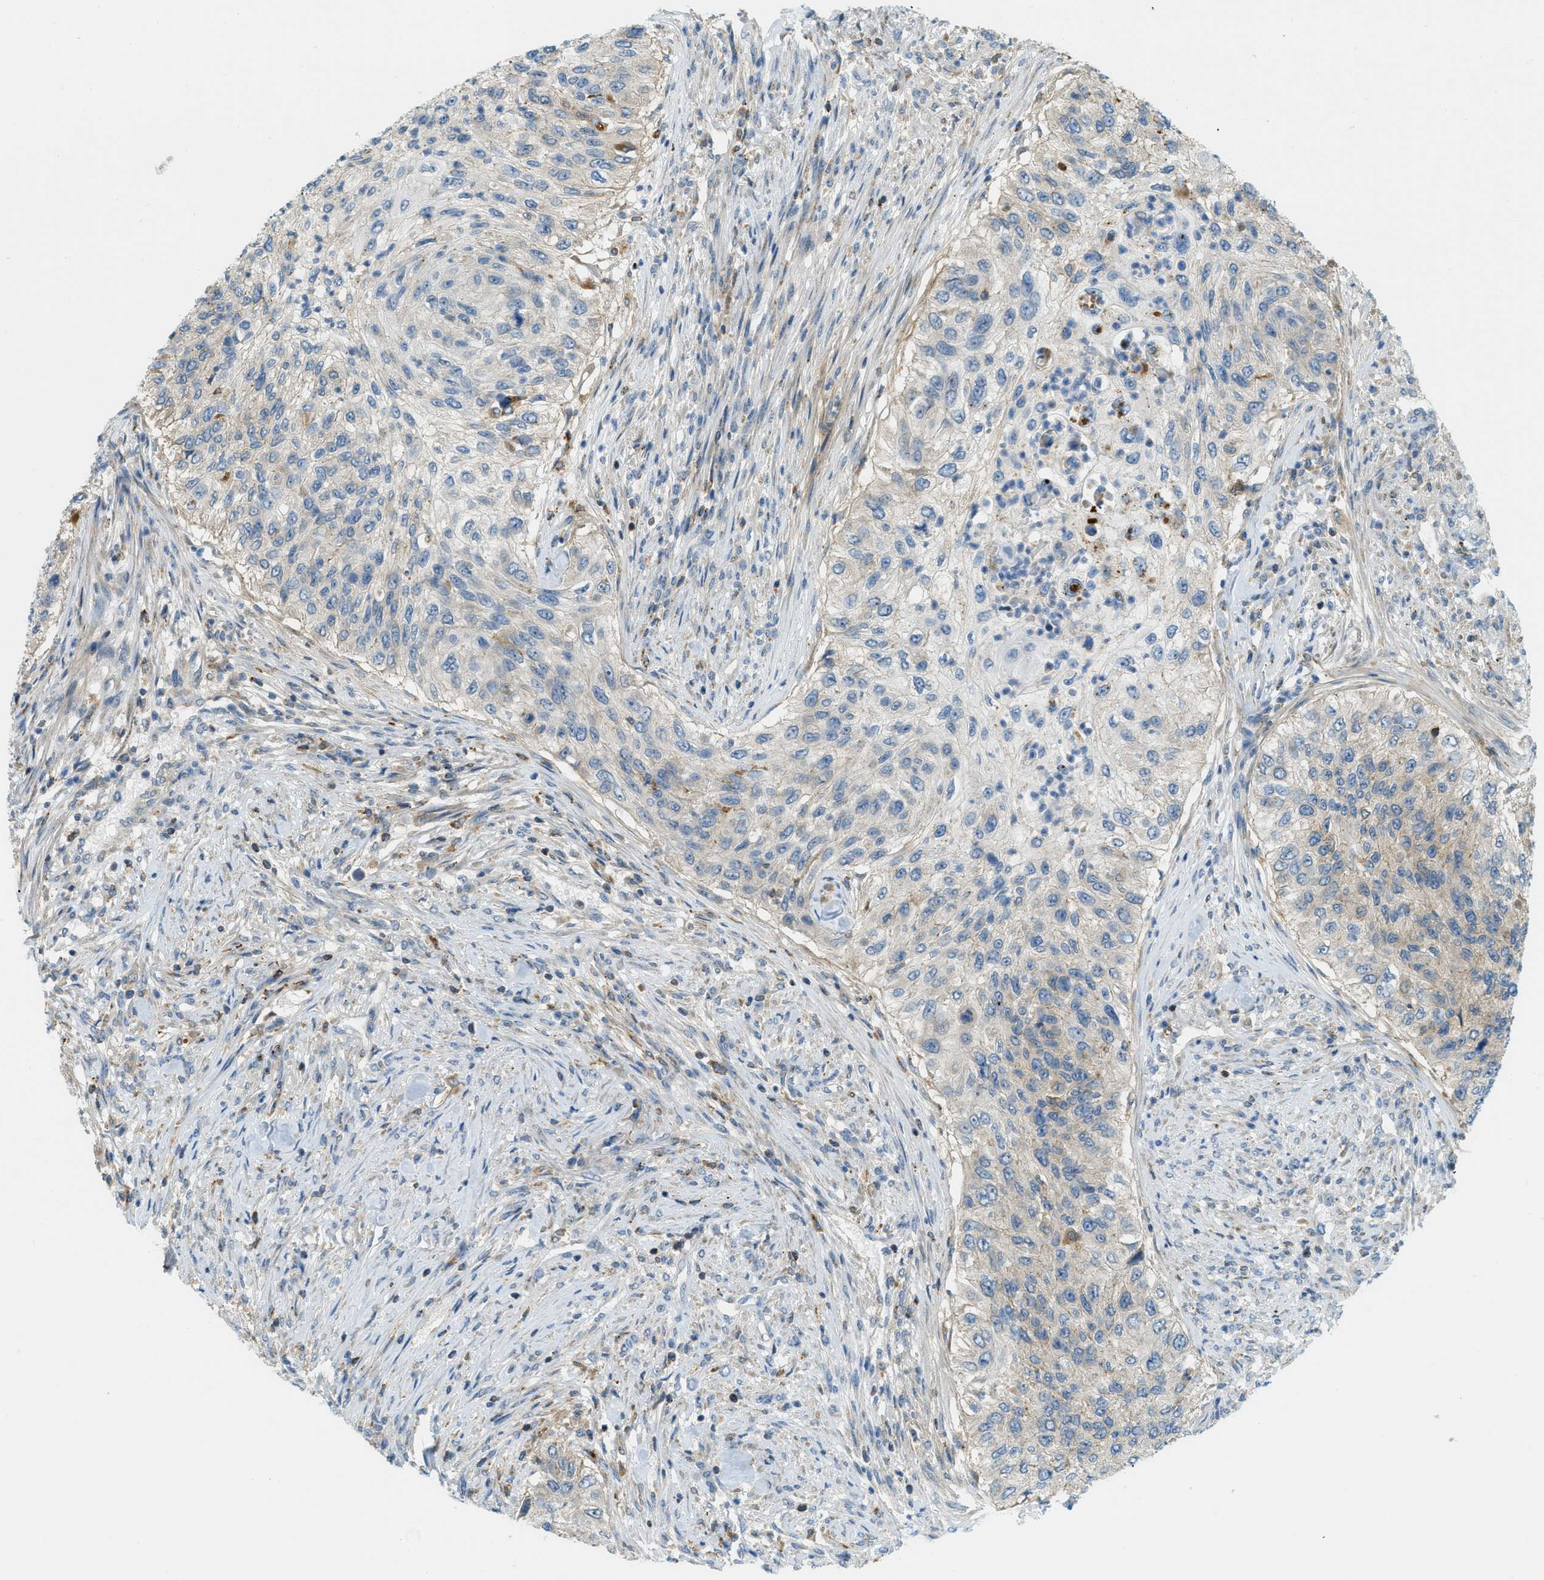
{"staining": {"intensity": "negative", "quantity": "none", "location": "none"}, "tissue": "urothelial cancer", "cell_type": "Tumor cells", "image_type": "cancer", "snomed": [{"axis": "morphology", "description": "Urothelial carcinoma, High grade"}, {"axis": "topography", "description": "Urinary bladder"}], "caption": "The micrograph exhibits no staining of tumor cells in urothelial cancer.", "gene": "PLBD2", "patient": {"sex": "female", "age": 60}}